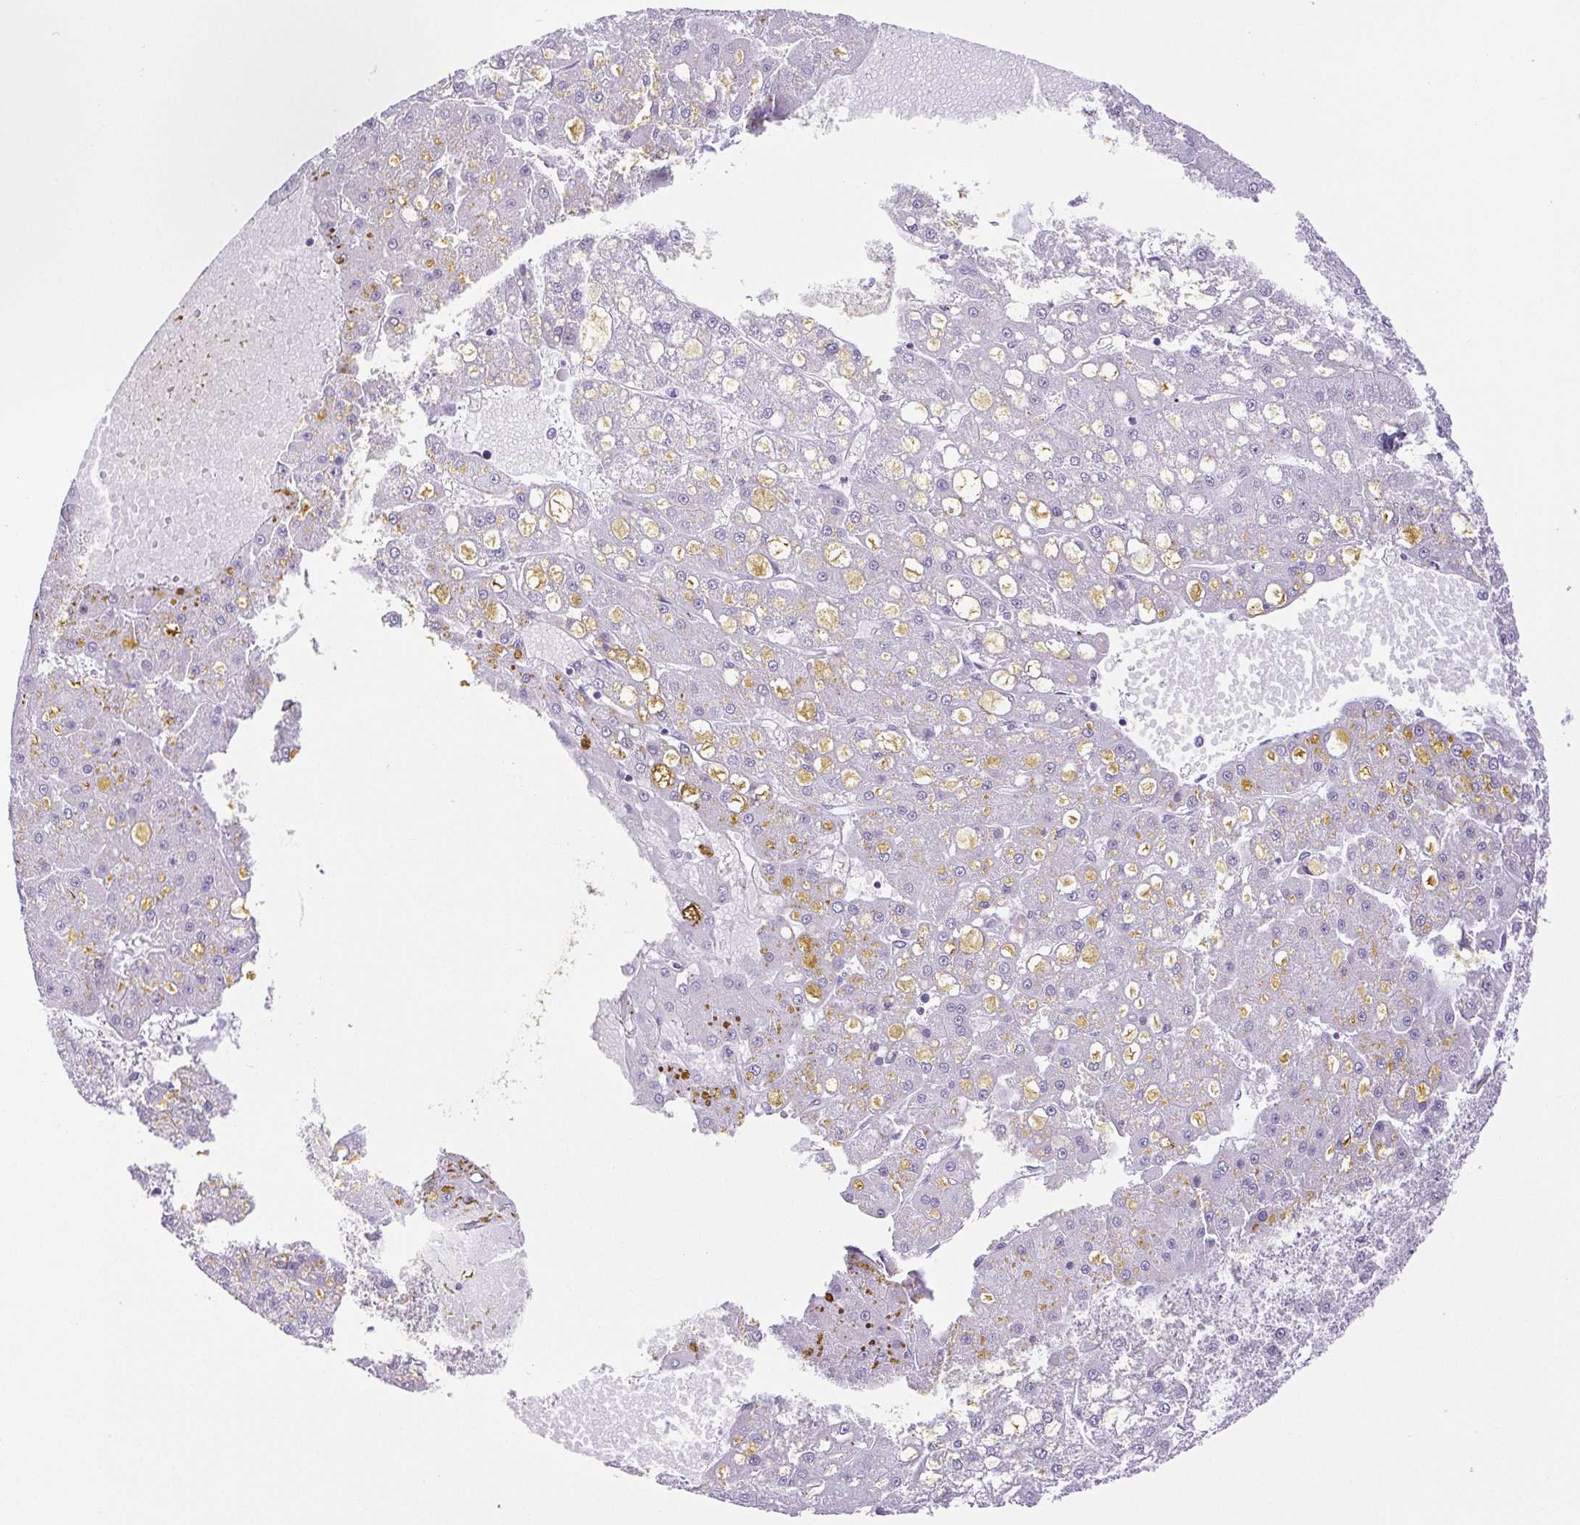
{"staining": {"intensity": "negative", "quantity": "none", "location": "none"}, "tissue": "liver cancer", "cell_type": "Tumor cells", "image_type": "cancer", "snomed": [{"axis": "morphology", "description": "Carcinoma, Hepatocellular, NOS"}, {"axis": "topography", "description": "Liver"}], "caption": "A photomicrograph of human liver hepatocellular carcinoma is negative for staining in tumor cells.", "gene": "HLA-G", "patient": {"sex": "male", "age": 67}}